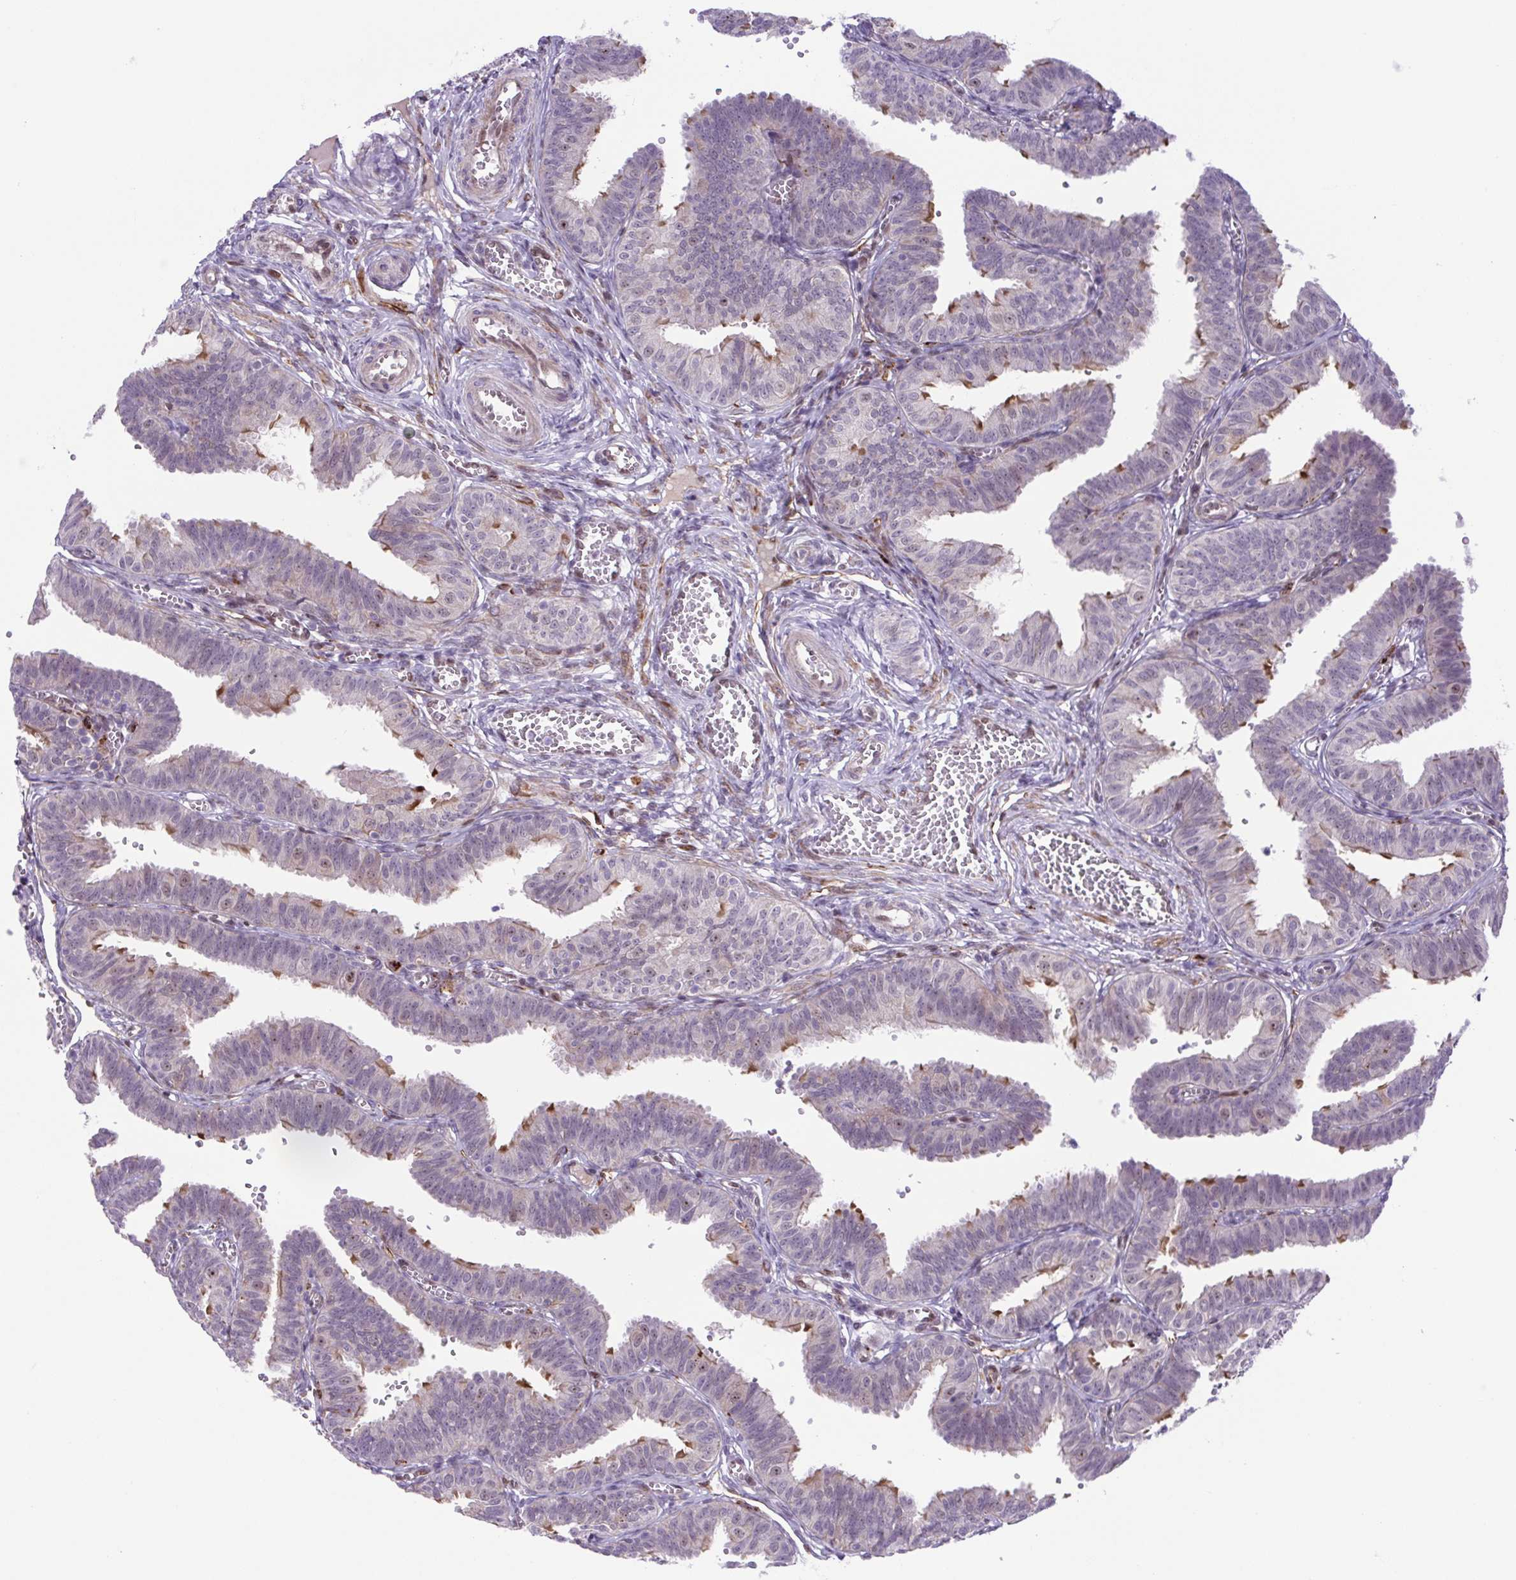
{"staining": {"intensity": "moderate", "quantity": "<25%", "location": "cytoplasmic/membranous"}, "tissue": "fallopian tube", "cell_type": "Glandular cells", "image_type": "normal", "snomed": [{"axis": "morphology", "description": "Normal tissue, NOS"}, {"axis": "topography", "description": "Fallopian tube"}], "caption": "High-magnification brightfield microscopy of normal fallopian tube stained with DAB (brown) and counterstained with hematoxylin (blue). glandular cells exhibit moderate cytoplasmic/membranous positivity is present in about<25% of cells.", "gene": "ERG", "patient": {"sex": "female", "age": 25}}